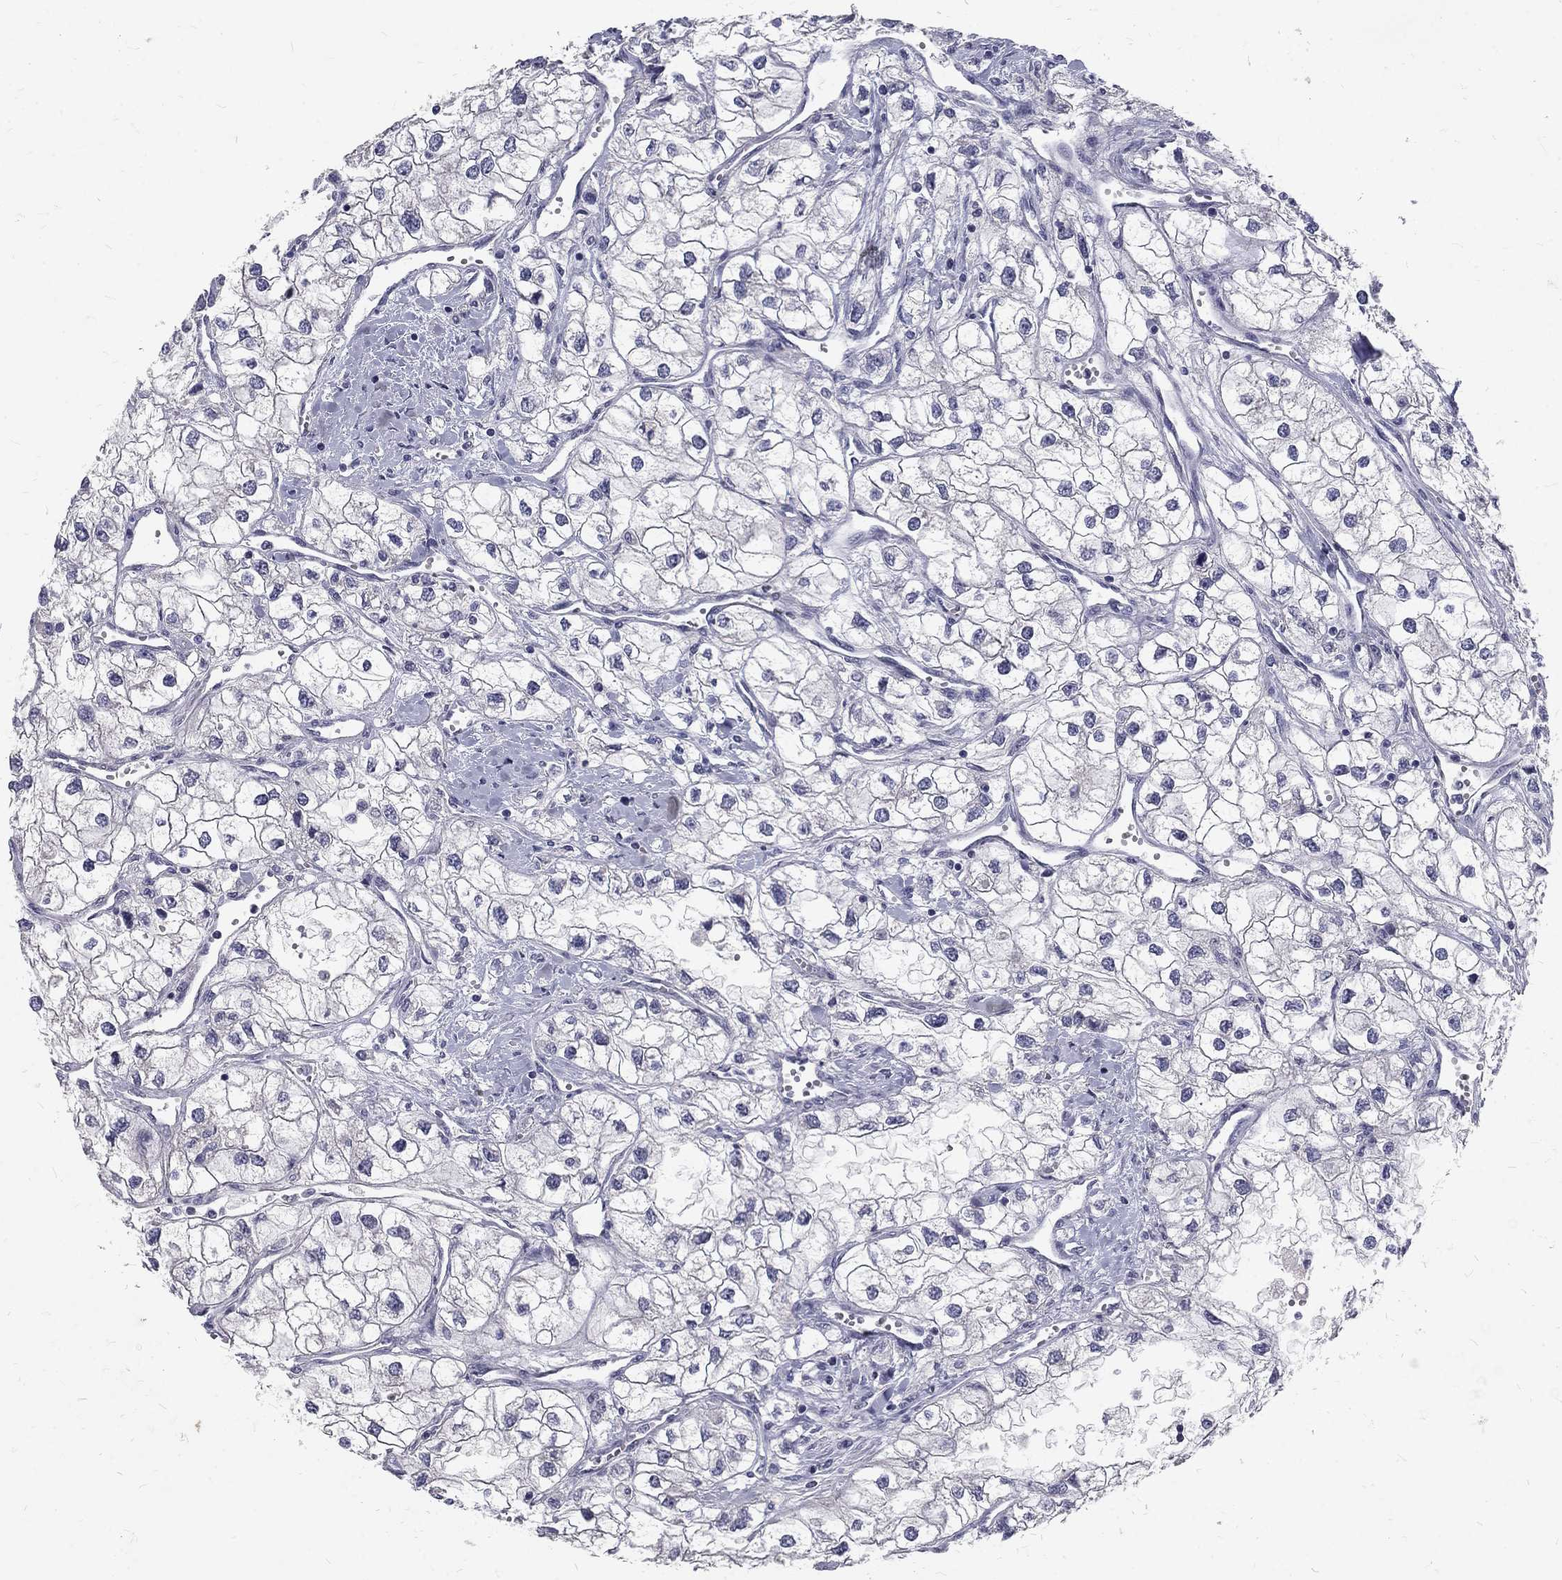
{"staining": {"intensity": "negative", "quantity": "none", "location": "none"}, "tissue": "renal cancer", "cell_type": "Tumor cells", "image_type": "cancer", "snomed": [{"axis": "morphology", "description": "Adenocarcinoma, NOS"}, {"axis": "topography", "description": "Kidney"}], "caption": "DAB (3,3'-diaminobenzidine) immunohistochemical staining of renal cancer (adenocarcinoma) displays no significant staining in tumor cells.", "gene": "NOS1", "patient": {"sex": "male", "age": 59}}